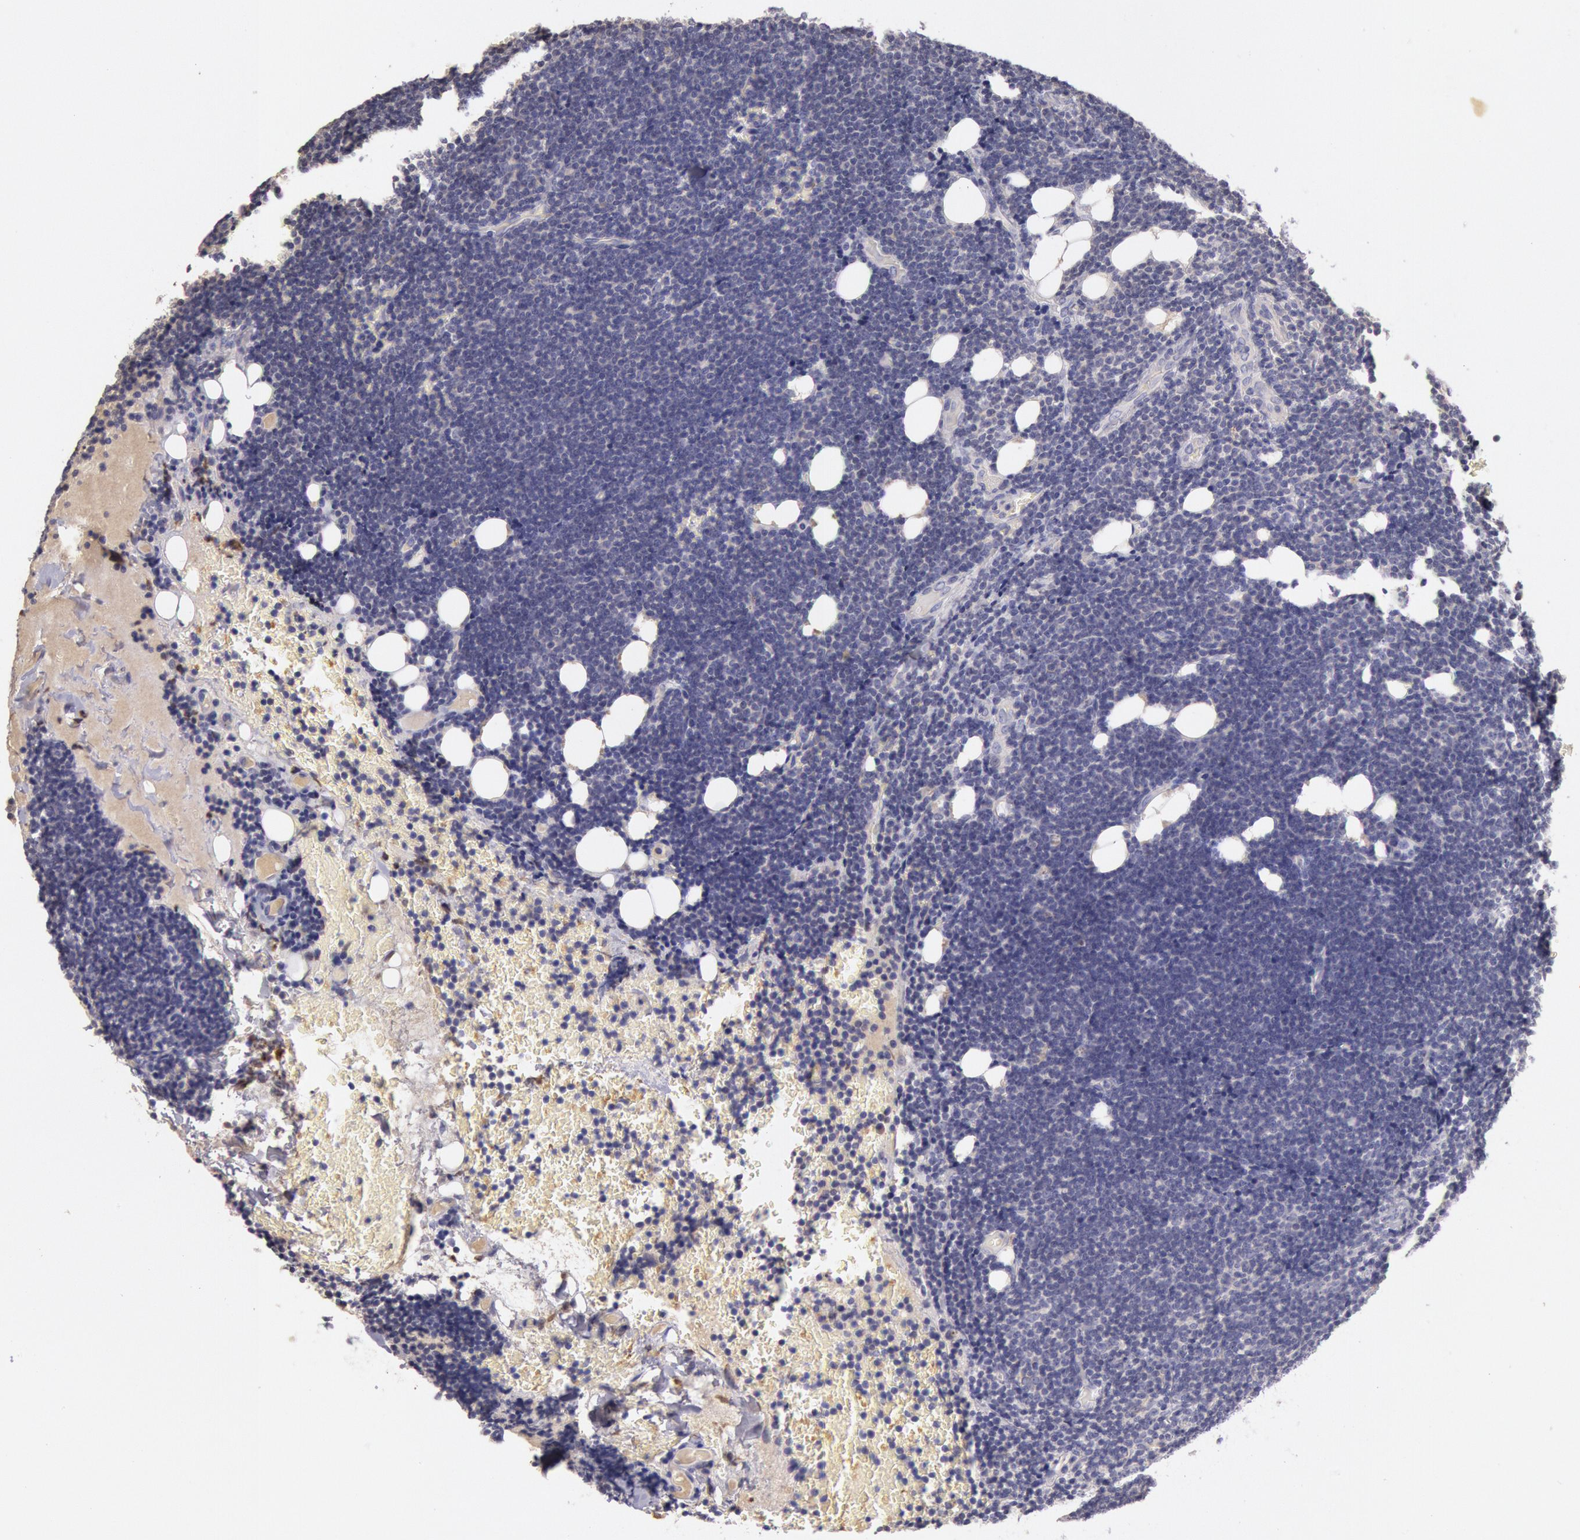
{"staining": {"intensity": "negative", "quantity": "none", "location": "none"}, "tissue": "lymphoma", "cell_type": "Tumor cells", "image_type": "cancer", "snomed": [{"axis": "morphology", "description": "Malignant lymphoma, non-Hodgkin's type, Low grade"}, {"axis": "topography", "description": "Lymph node"}], "caption": "Lymphoma stained for a protein using immunohistochemistry exhibits no staining tumor cells.", "gene": "C1R", "patient": {"sex": "female", "age": 51}}